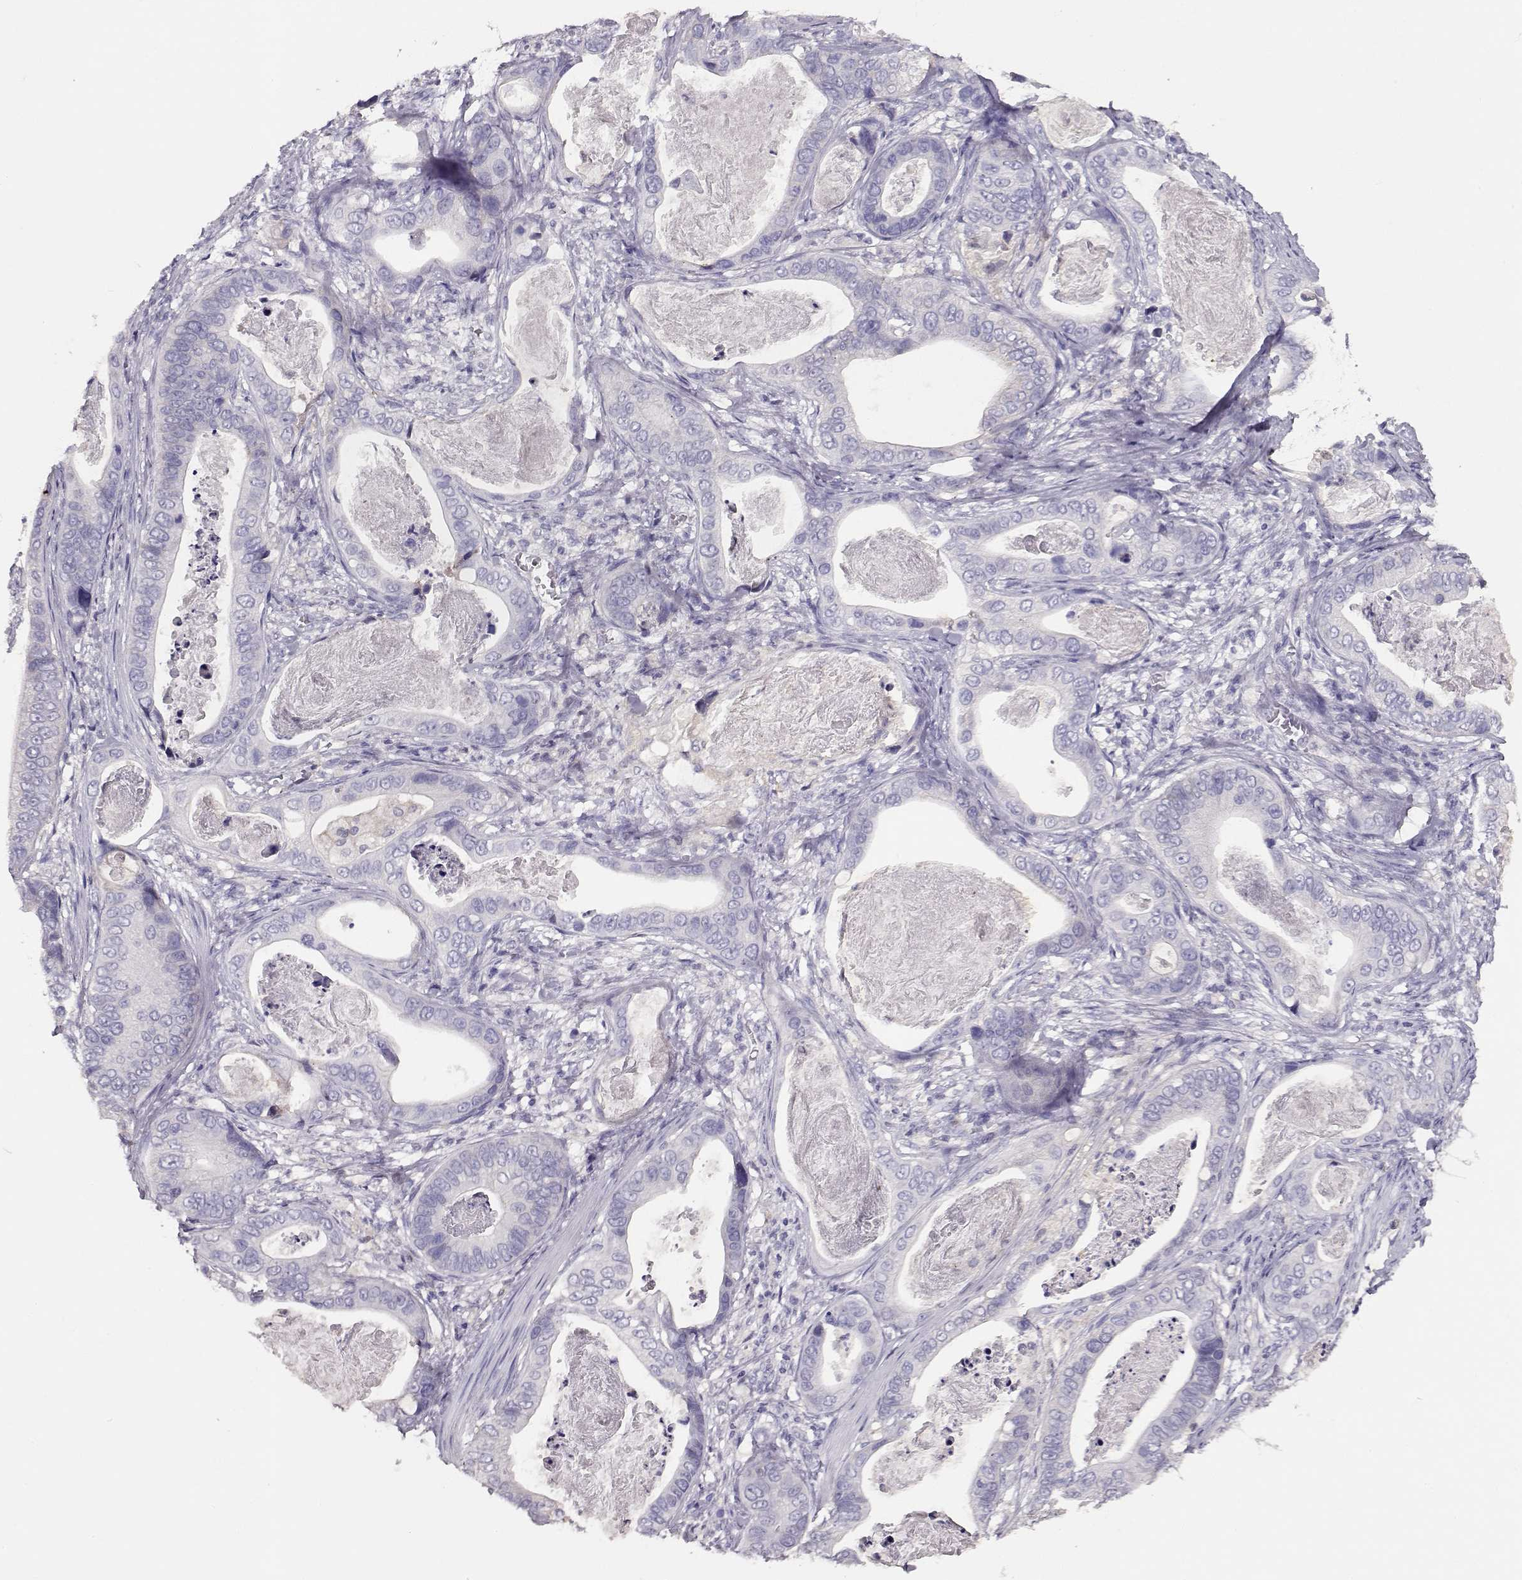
{"staining": {"intensity": "negative", "quantity": "none", "location": "none"}, "tissue": "stomach cancer", "cell_type": "Tumor cells", "image_type": "cancer", "snomed": [{"axis": "morphology", "description": "Adenocarcinoma, NOS"}, {"axis": "topography", "description": "Stomach"}], "caption": "IHC micrograph of stomach adenocarcinoma stained for a protein (brown), which exhibits no positivity in tumor cells.", "gene": "NDRG4", "patient": {"sex": "male", "age": 84}}